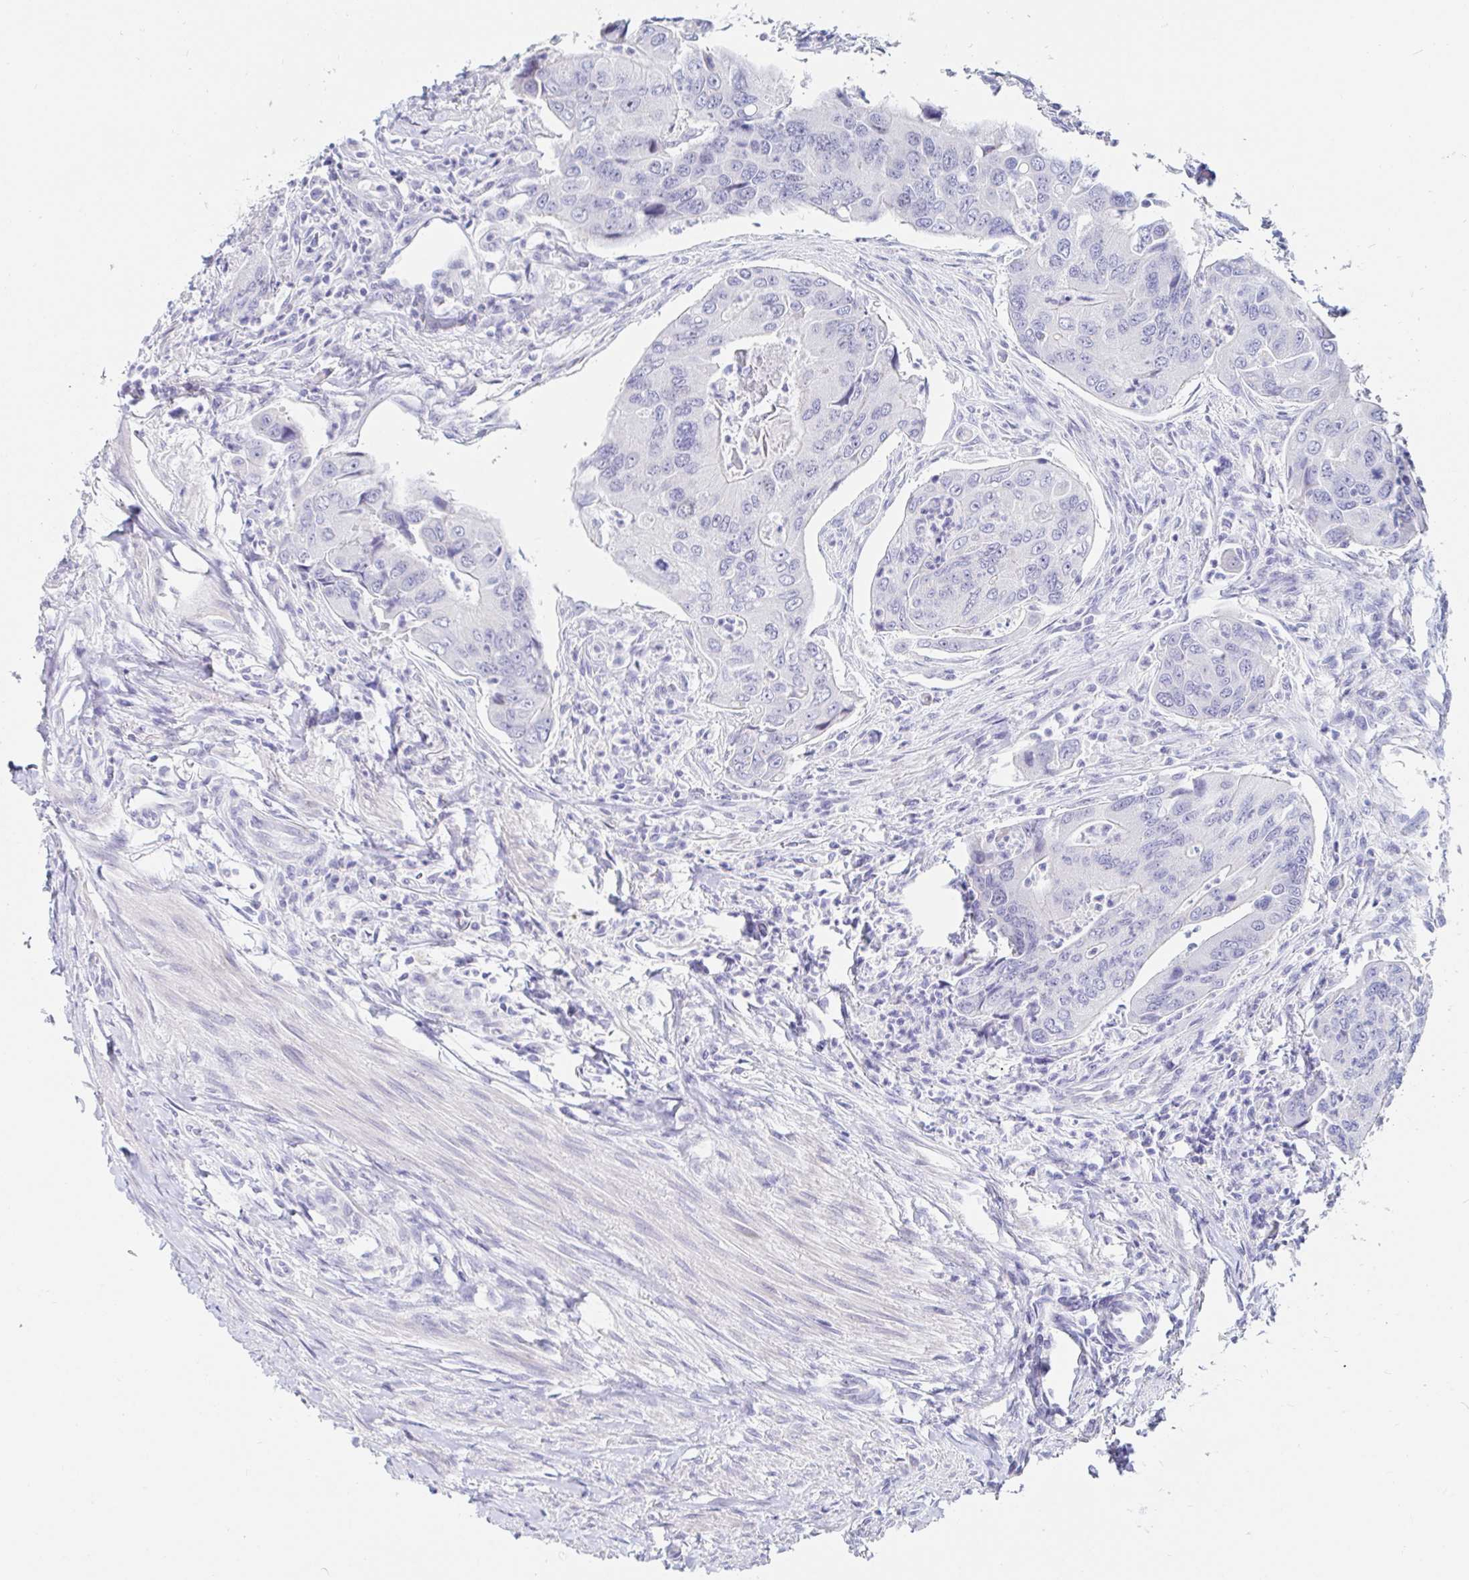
{"staining": {"intensity": "negative", "quantity": "none", "location": "none"}, "tissue": "colorectal cancer", "cell_type": "Tumor cells", "image_type": "cancer", "snomed": [{"axis": "morphology", "description": "Adenocarcinoma, NOS"}, {"axis": "topography", "description": "Colon"}], "caption": "Adenocarcinoma (colorectal) was stained to show a protein in brown. There is no significant positivity in tumor cells.", "gene": "OR10K1", "patient": {"sex": "female", "age": 67}}